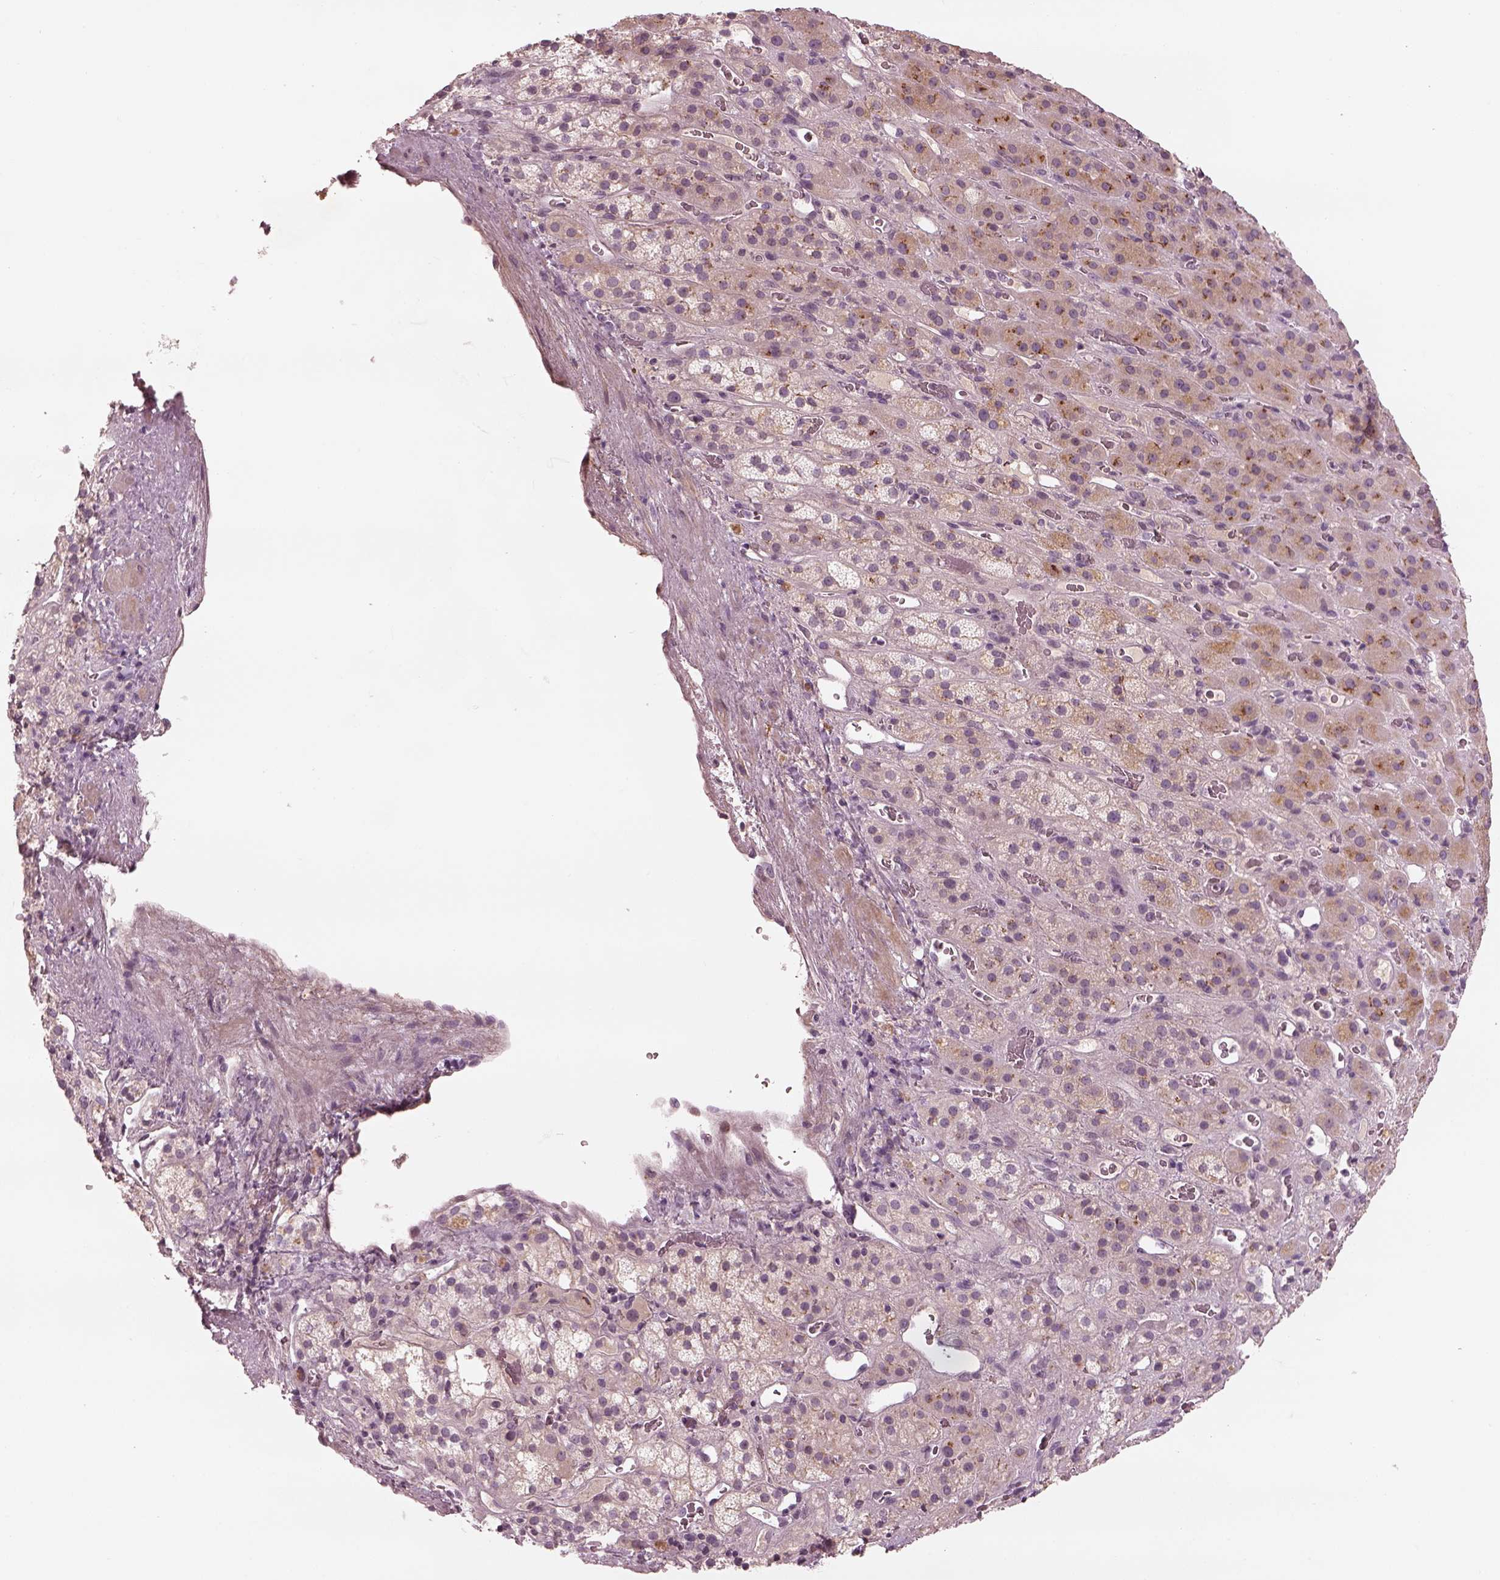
{"staining": {"intensity": "strong", "quantity": "<25%", "location": "cytoplasmic/membranous"}, "tissue": "adrenal gland", "cell_type": "Glandular cells", "image_type": "normal", "snomed": [{"axis": "morphology", "description": "Normal tissue, NOS"}, {"axis": "topography", "description": "Adrenal gland"}], "caption": "Protein expression by IHC displays strong cytoplasmic/membranous positivity in about <25% of glandular cells in benign adrenal gland. (brown staining indicates protein expression, while blue staining denotes nuclei).", "gene": "SDCBP2", "patient": {"sex": "male", "age": 57}}